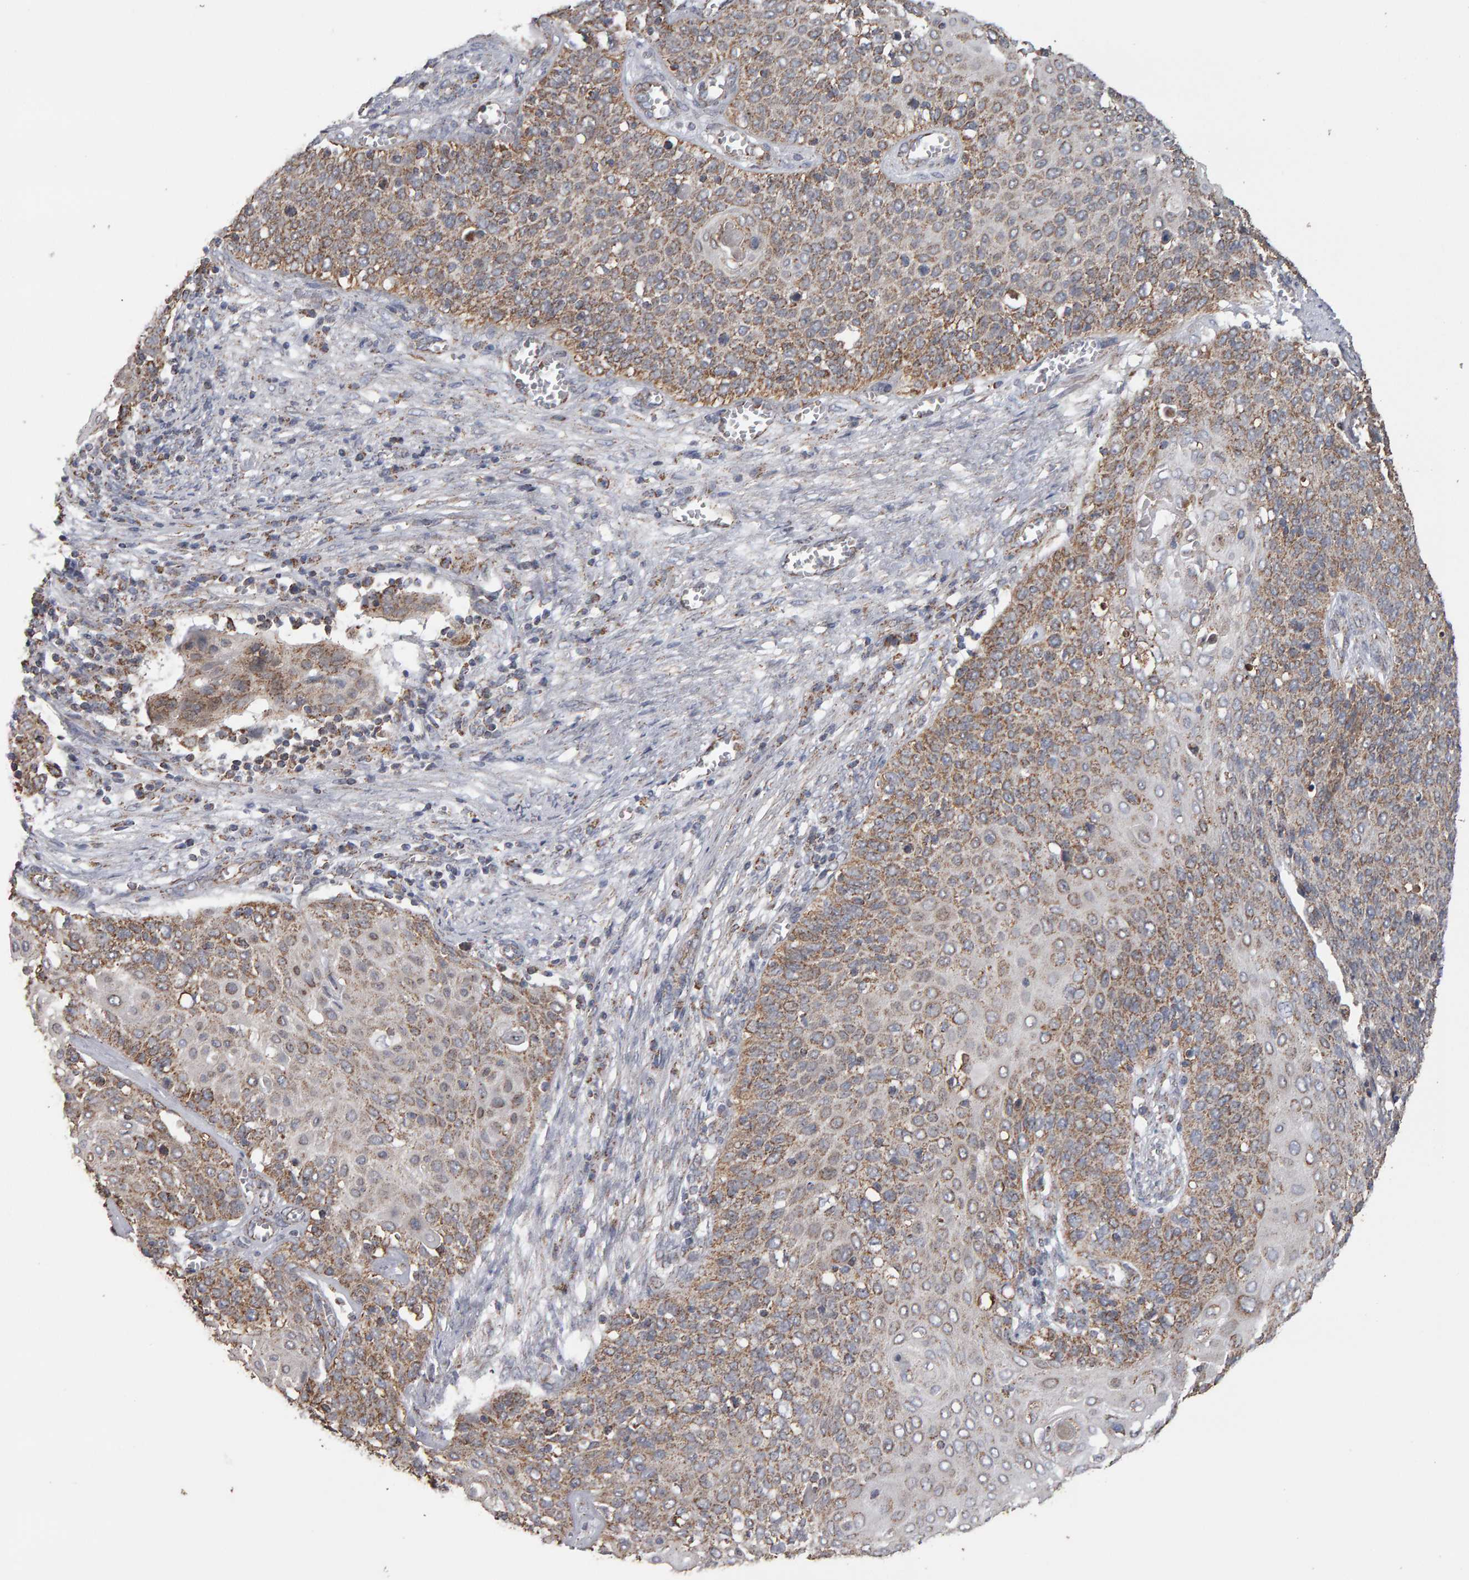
{"staining": {"intensity": "moderate", "quantity": ">75%", "location": "cytoplasmic/membranous"}, "tissue": "cervical cancer", "cell_type": "Tumor cells", "image_type": "cancer", "snomed": [{"axis": "morphology", "description": "Squamous cell carcinoma, NOS"}, {"axis": "topography", "description": "Cervix"}], "caption": "Protein staining shows moderate cytoplasmic/membranous positivity in approximately >75% of tumor cells in cervical cancer.", "gene": "TOM1L1", "patient": {"sex": "female", "age": 39}}